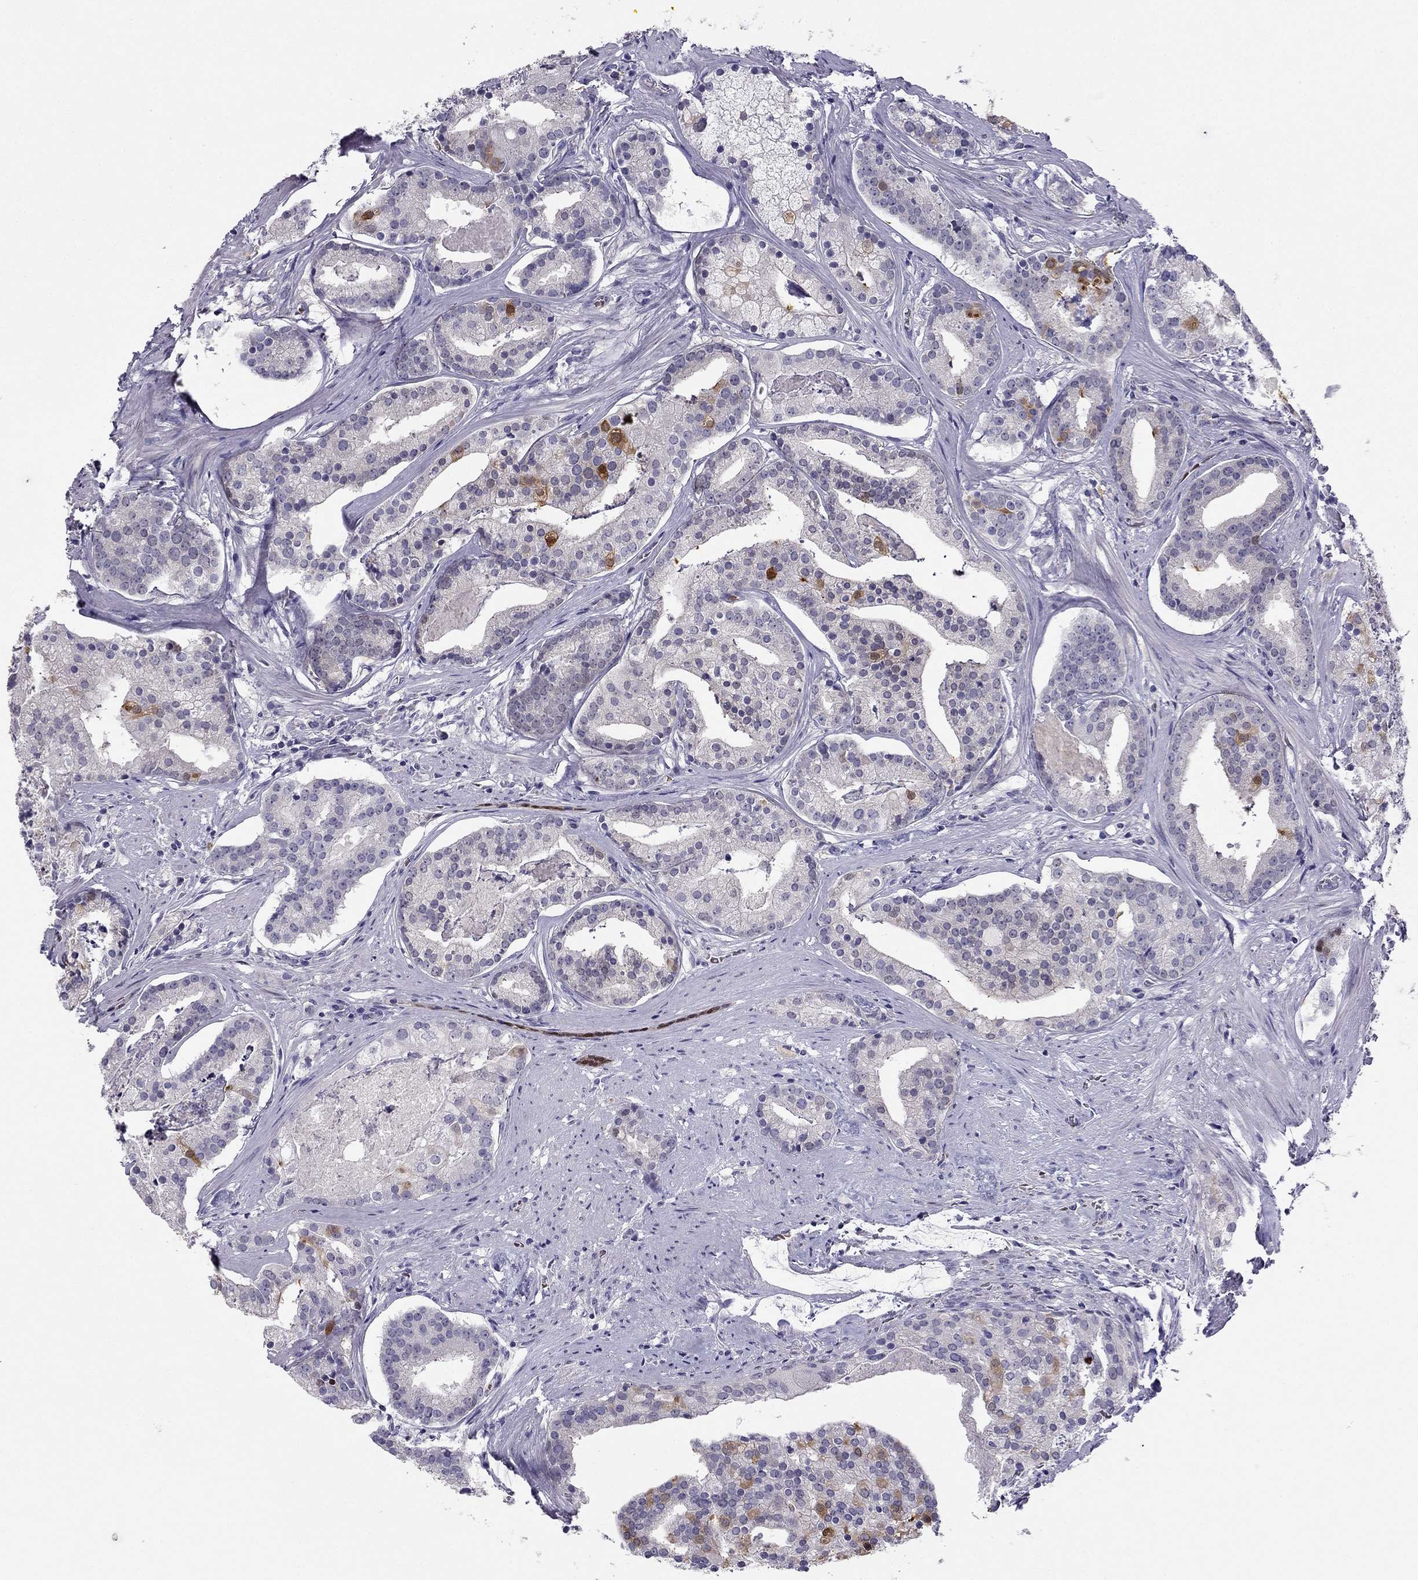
{"staining": {"intensity": "negative", "quantity": "none", "location": "none"}, "tissue": "prostate cancer", "cell_type": "Tumor cells", "image_type": "cancer", "snomed": [{"axis": "morphology", "description": "Adenocarcinoma, NOS"}, {"axis": "topography", "description": "Prostate and seminal vesicle, NOS"}, {"axis": "topography", "description": "Prostate"}], "caption": "The micrograph reveals no significant staining in tumor cells of prostate cancer (adenocarcinoma). Nuclei are stained in blue.", "gene": "RSPH14", "patient": {"sex": "male", "age": 44}}